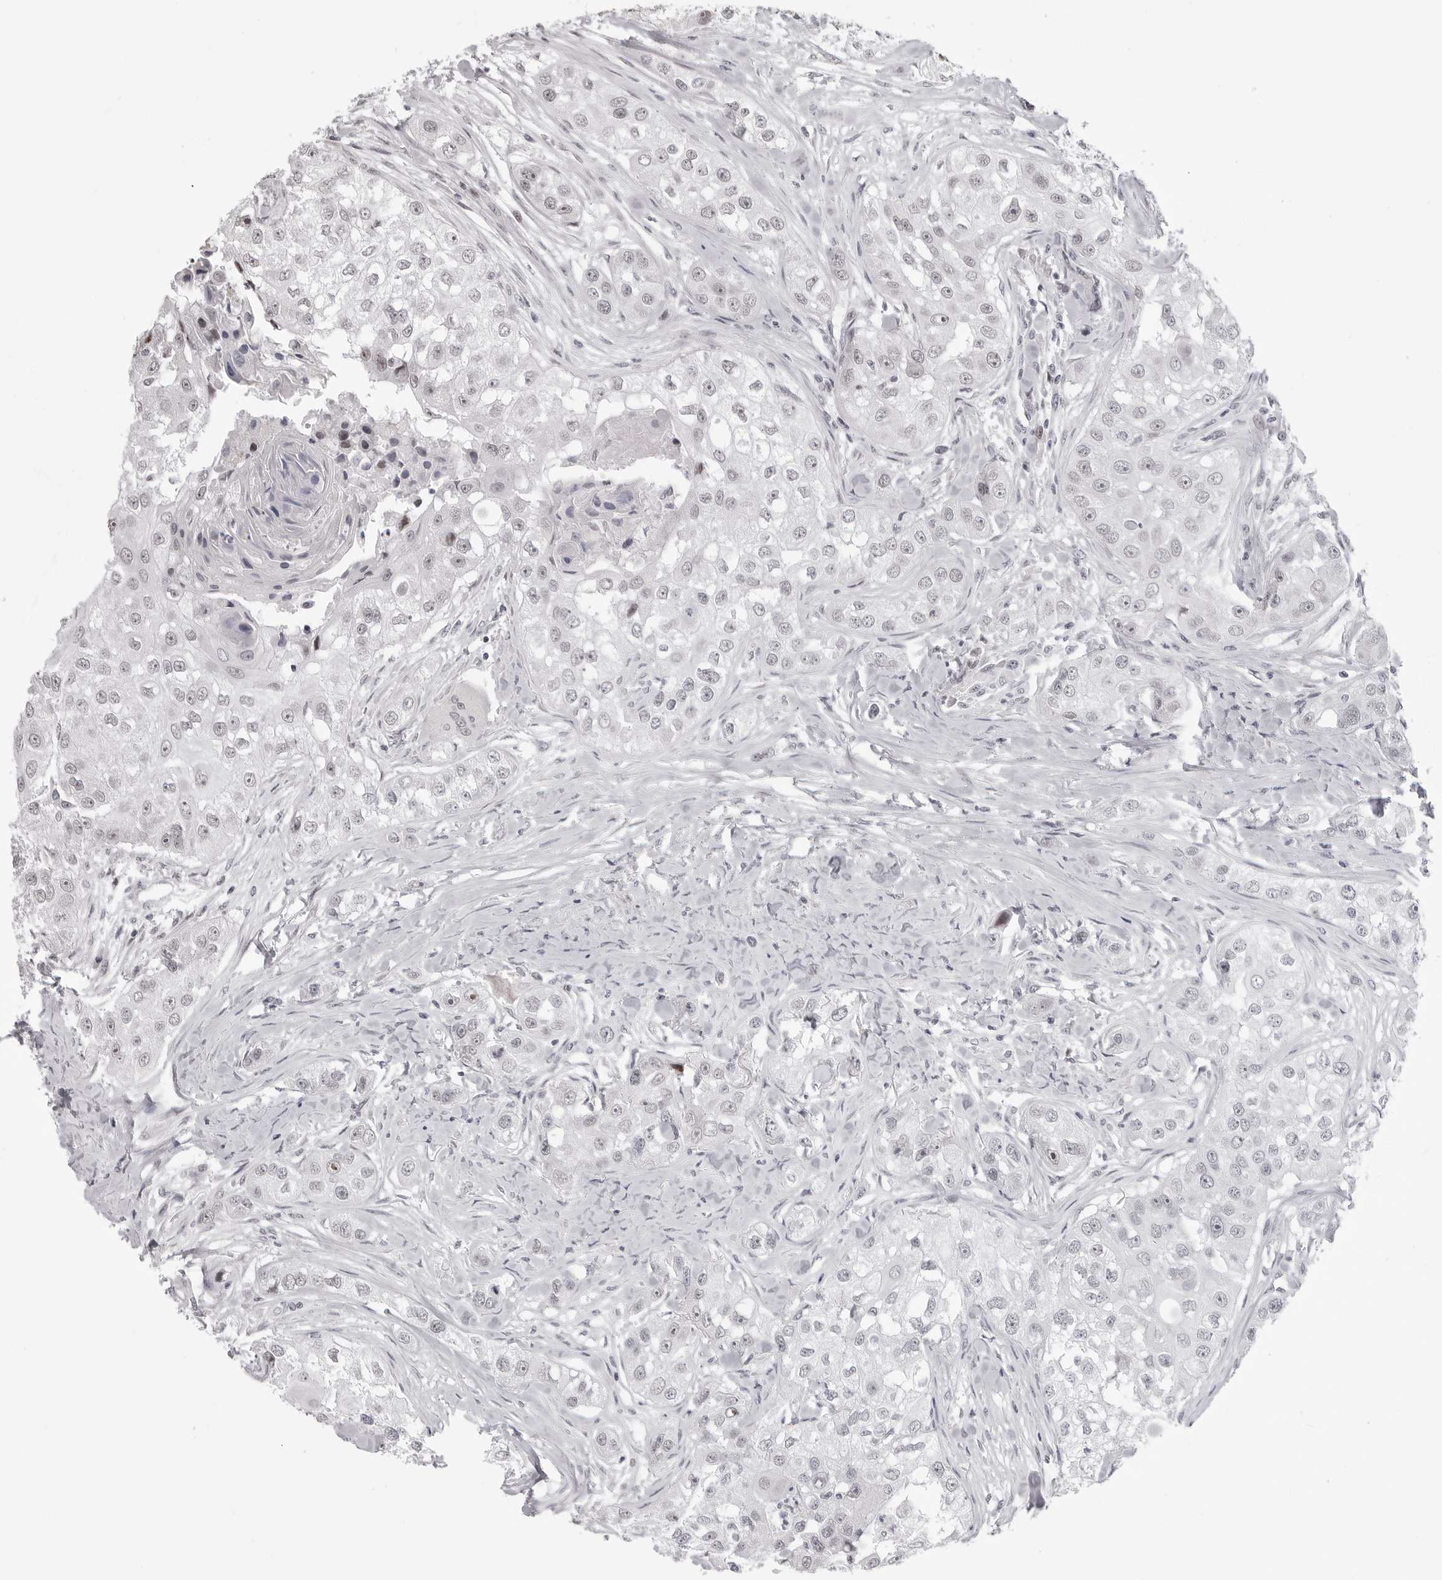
{"staining": {"intensity": "negative", "quantity": "none", "location": "none"}, "tissue": "head and neck cancer", "cell_type": "Tumor cells", "image_type": "cancer", "snomed": [{"axis": "morphology", "description": "Normal tissue, NOS"}, {"axis": "morphology", "description": "Squamous cell carcinoma, NOS"}, {"axis": "topography", "description": "Skeletal muscle"}, {"axis": "topography", "description": "Head-Neck"}], "caption": "This is a histopathology image of immunohistochemistry staining of head and neck cancer, which shows no positivity in tumor cells.", "gene": "PHF3", "patient": {"sex": "male", "age": 51}}